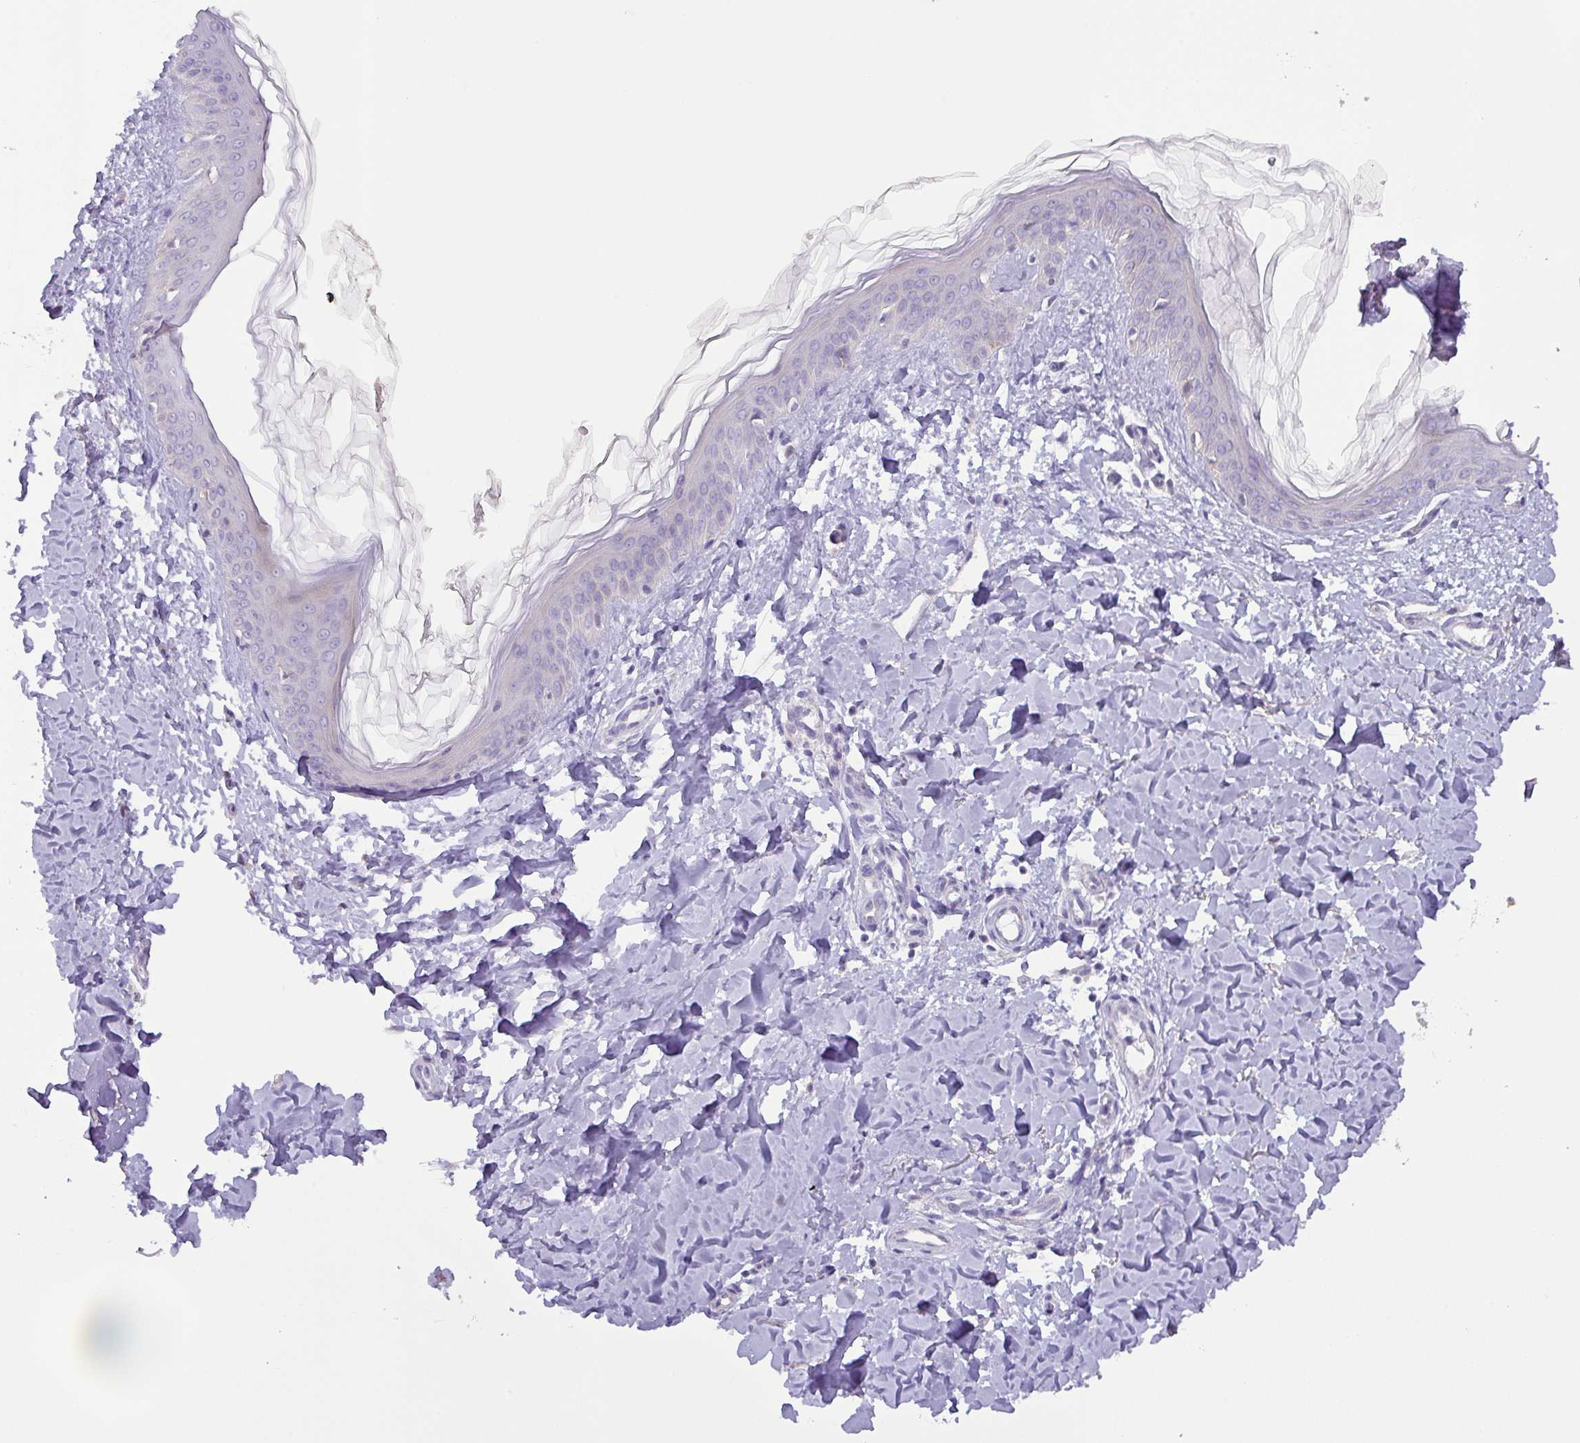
{"staining": {"intensity": "weak", "quantity": "25%-75%", "location": "cytoplasmic/membranous"}, "tissue": "skin", "cell_type": "Fibroblasts", "image_type": "normal", "snomed": [{"axis": "morphology", "description": "Normal tissue, NOS"}, {"axis": "topography", "description": "Skin"}], "caption": "Immunohistochemistry (IHC) photomicrograph of normal skin: human skin stained using immunohistochemistry (IHC) exhibits low levels of weak protein expression localized specifically in the cytoplasmic/membranous of fibroblasts, appearing as a cytoplasmic/membranous brown color.", "gene": "GALNT12", "patient": {"sex": "female", "age": 41}}